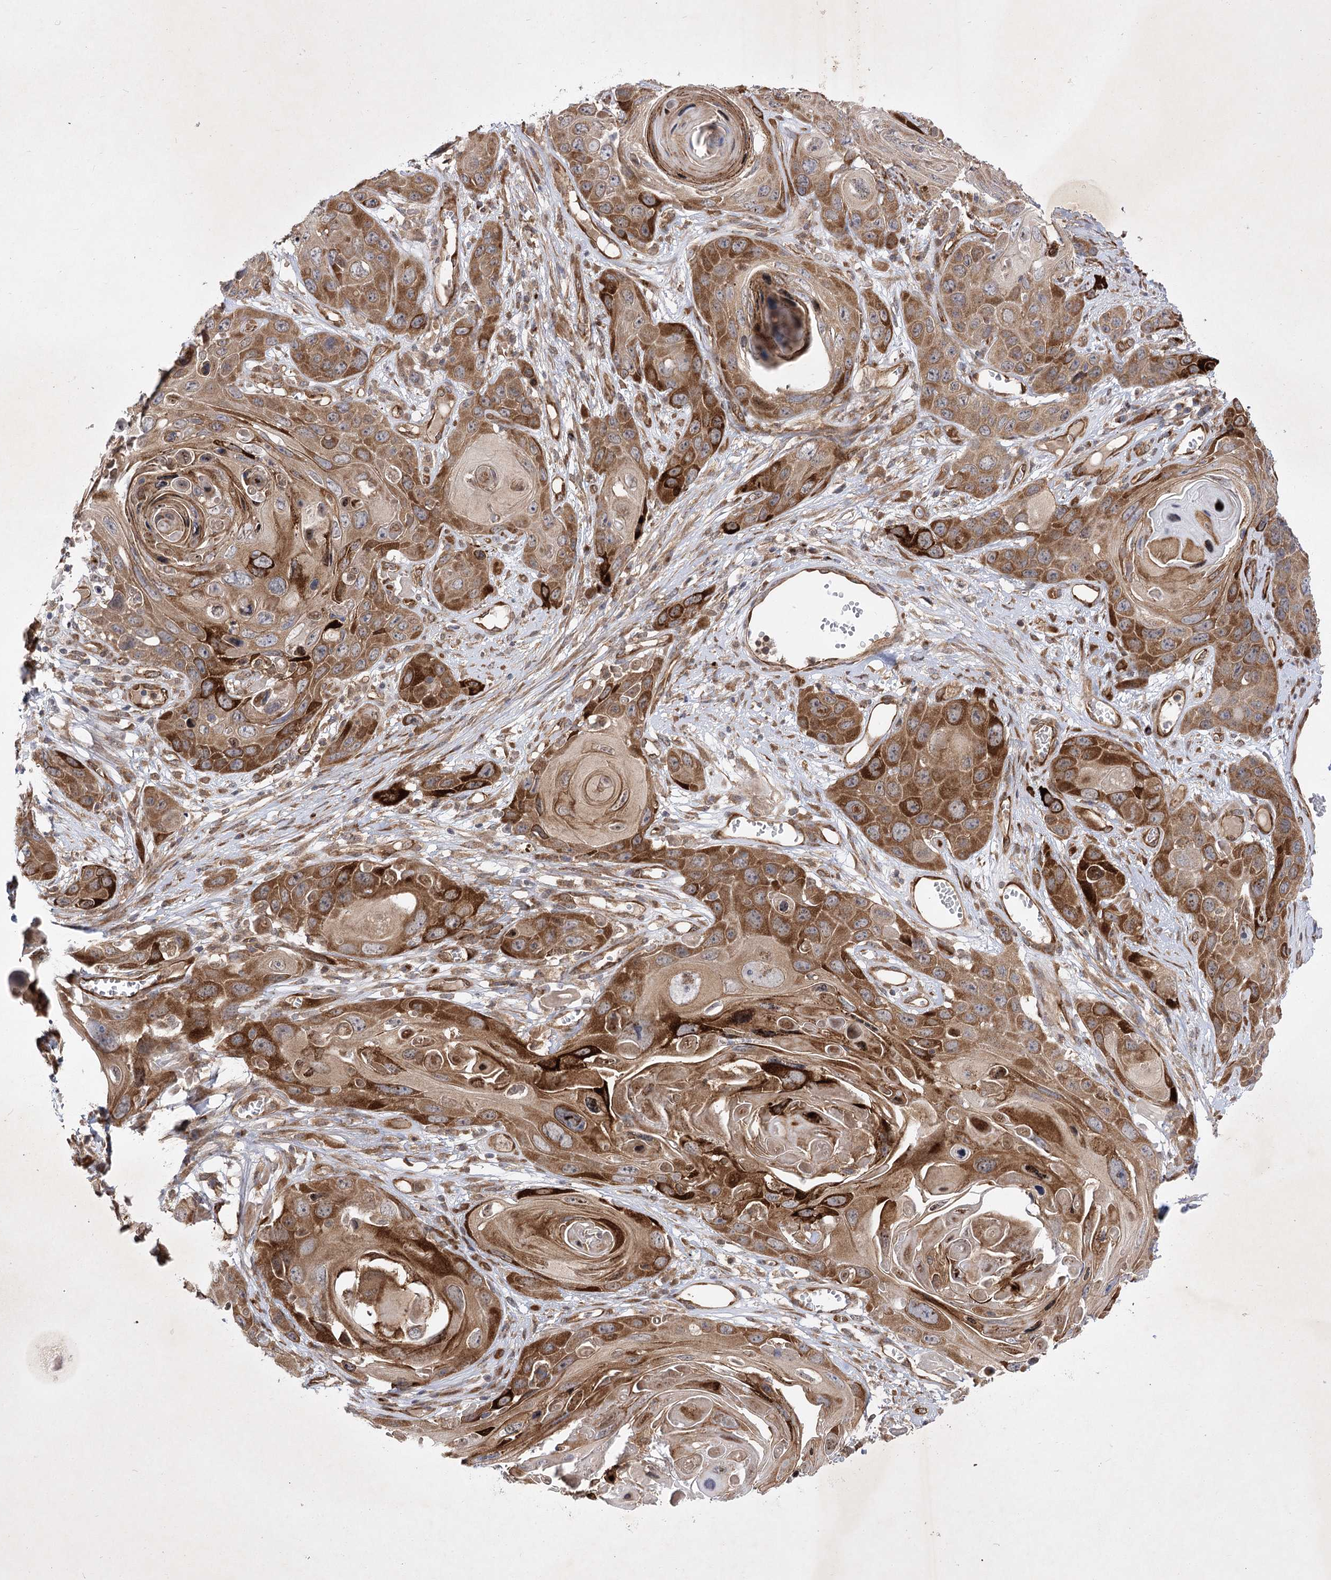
{"staining": {"intensity": "strong", "quantity": "25%-75%", "location": "cytoplasmic/membranous"}, "tissue": "skin cancer", "cell_type": "Tumor cells", "image_type": "cancer", "snomed": [{"axis": "morphology", "description": "Squamous cell carcinoma, NOS"}, {"axis": "topography", "description": "Skin"}], "caption": "This is an image of IHC staining of skin cancer (squamous cell carcinoma), which shows strong positivity in the cytoplasmic/membranous of tumor cells.", "gene": "ARHGAP31", "patient": {"sex": "male", "age": 55}}